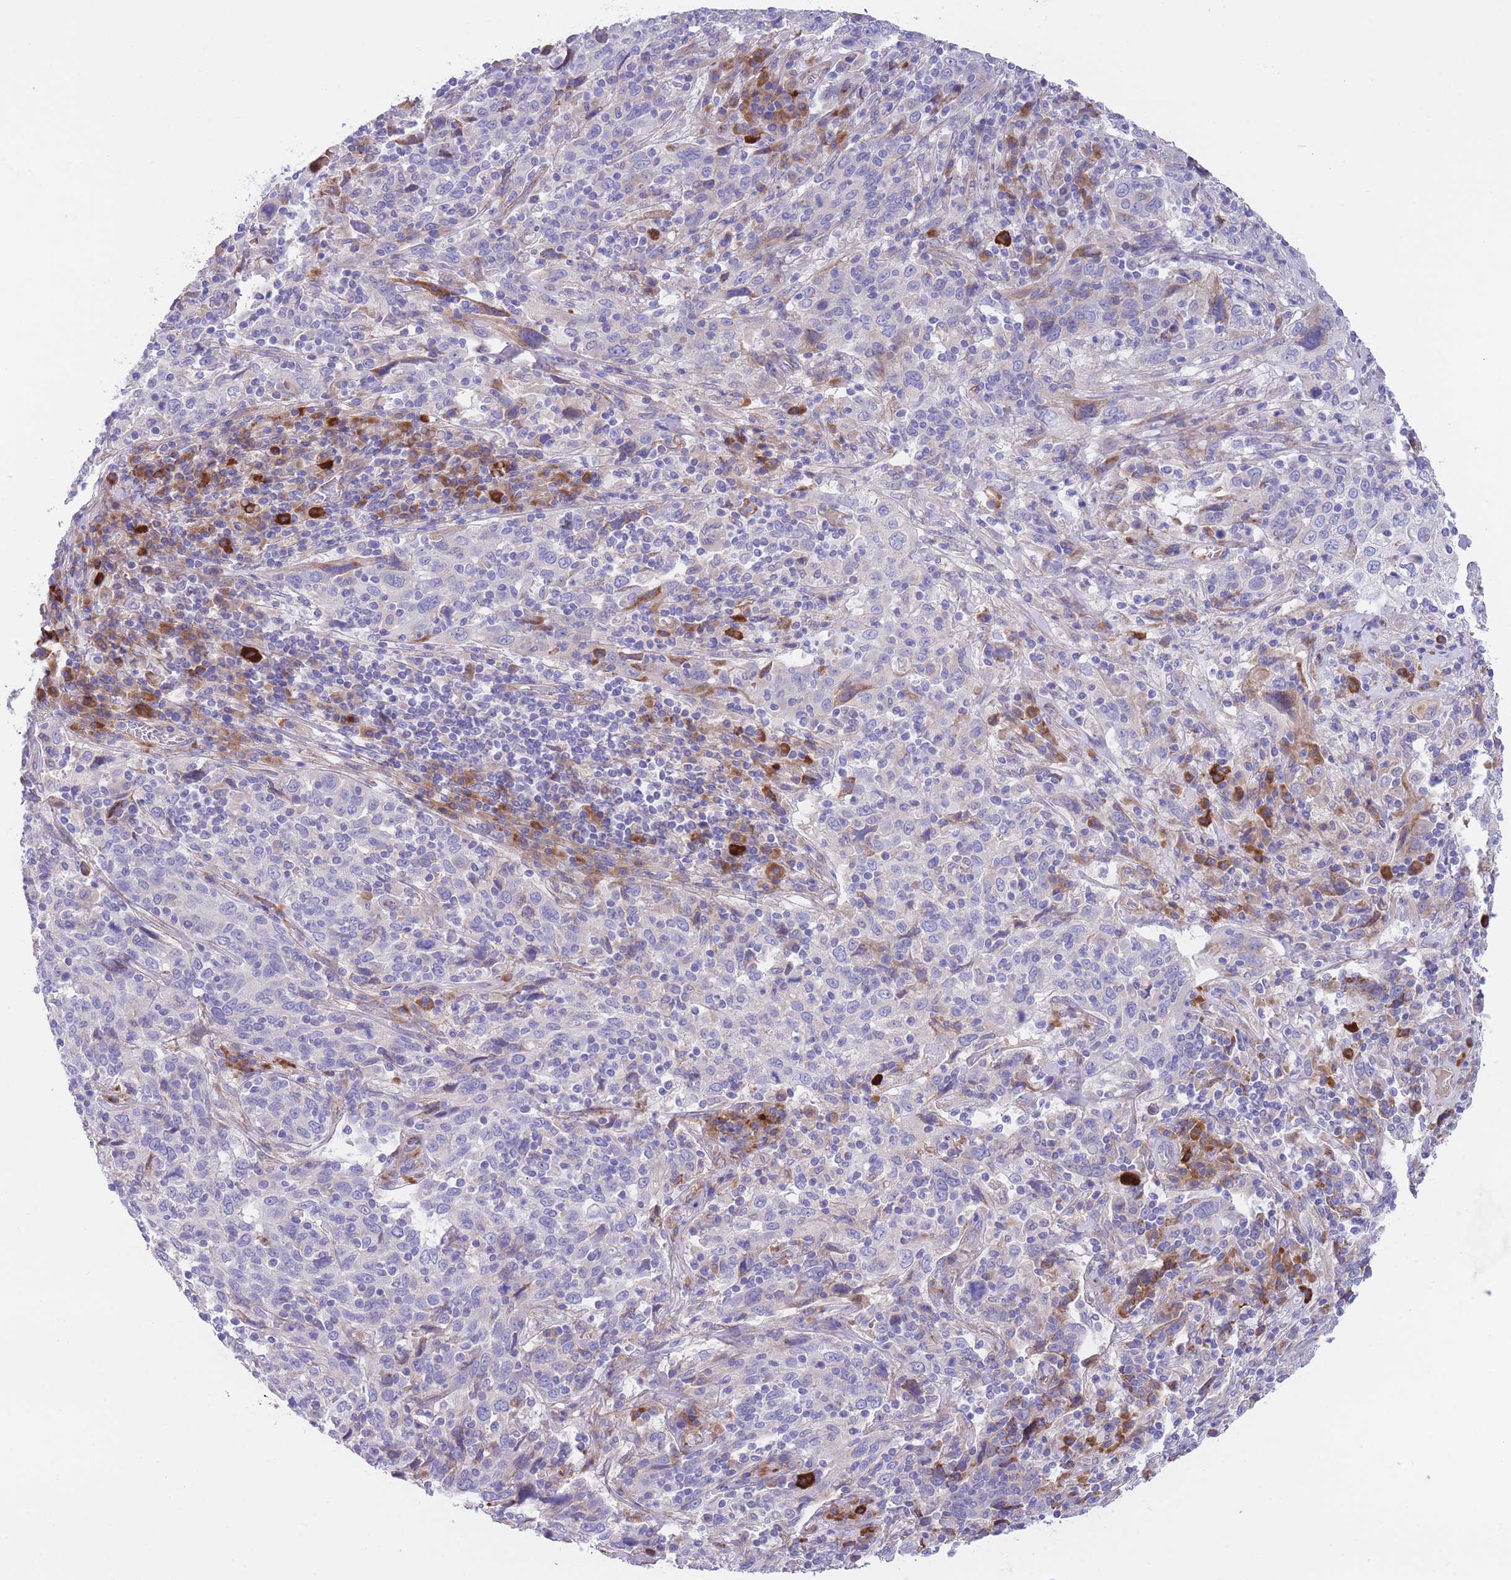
{"staining": {"intensity": "negative", "quantity": "none", "location": "none"}, "tissue": "cervical cancer", "cell_type": "Tumor cells", "image_type": "cancer", "snomed": [{"axis": "morphology", "description": "Squamous cell carcinoma, NOS"}, {"axis": "topography", "description": "Cervix"}], "caption": "Immunohistochemistry (IHC) of human cervical cancer exhibits no staining in tumor cells.", "gene": "DET1", "patient": {"sex": "female", "age": 46}}